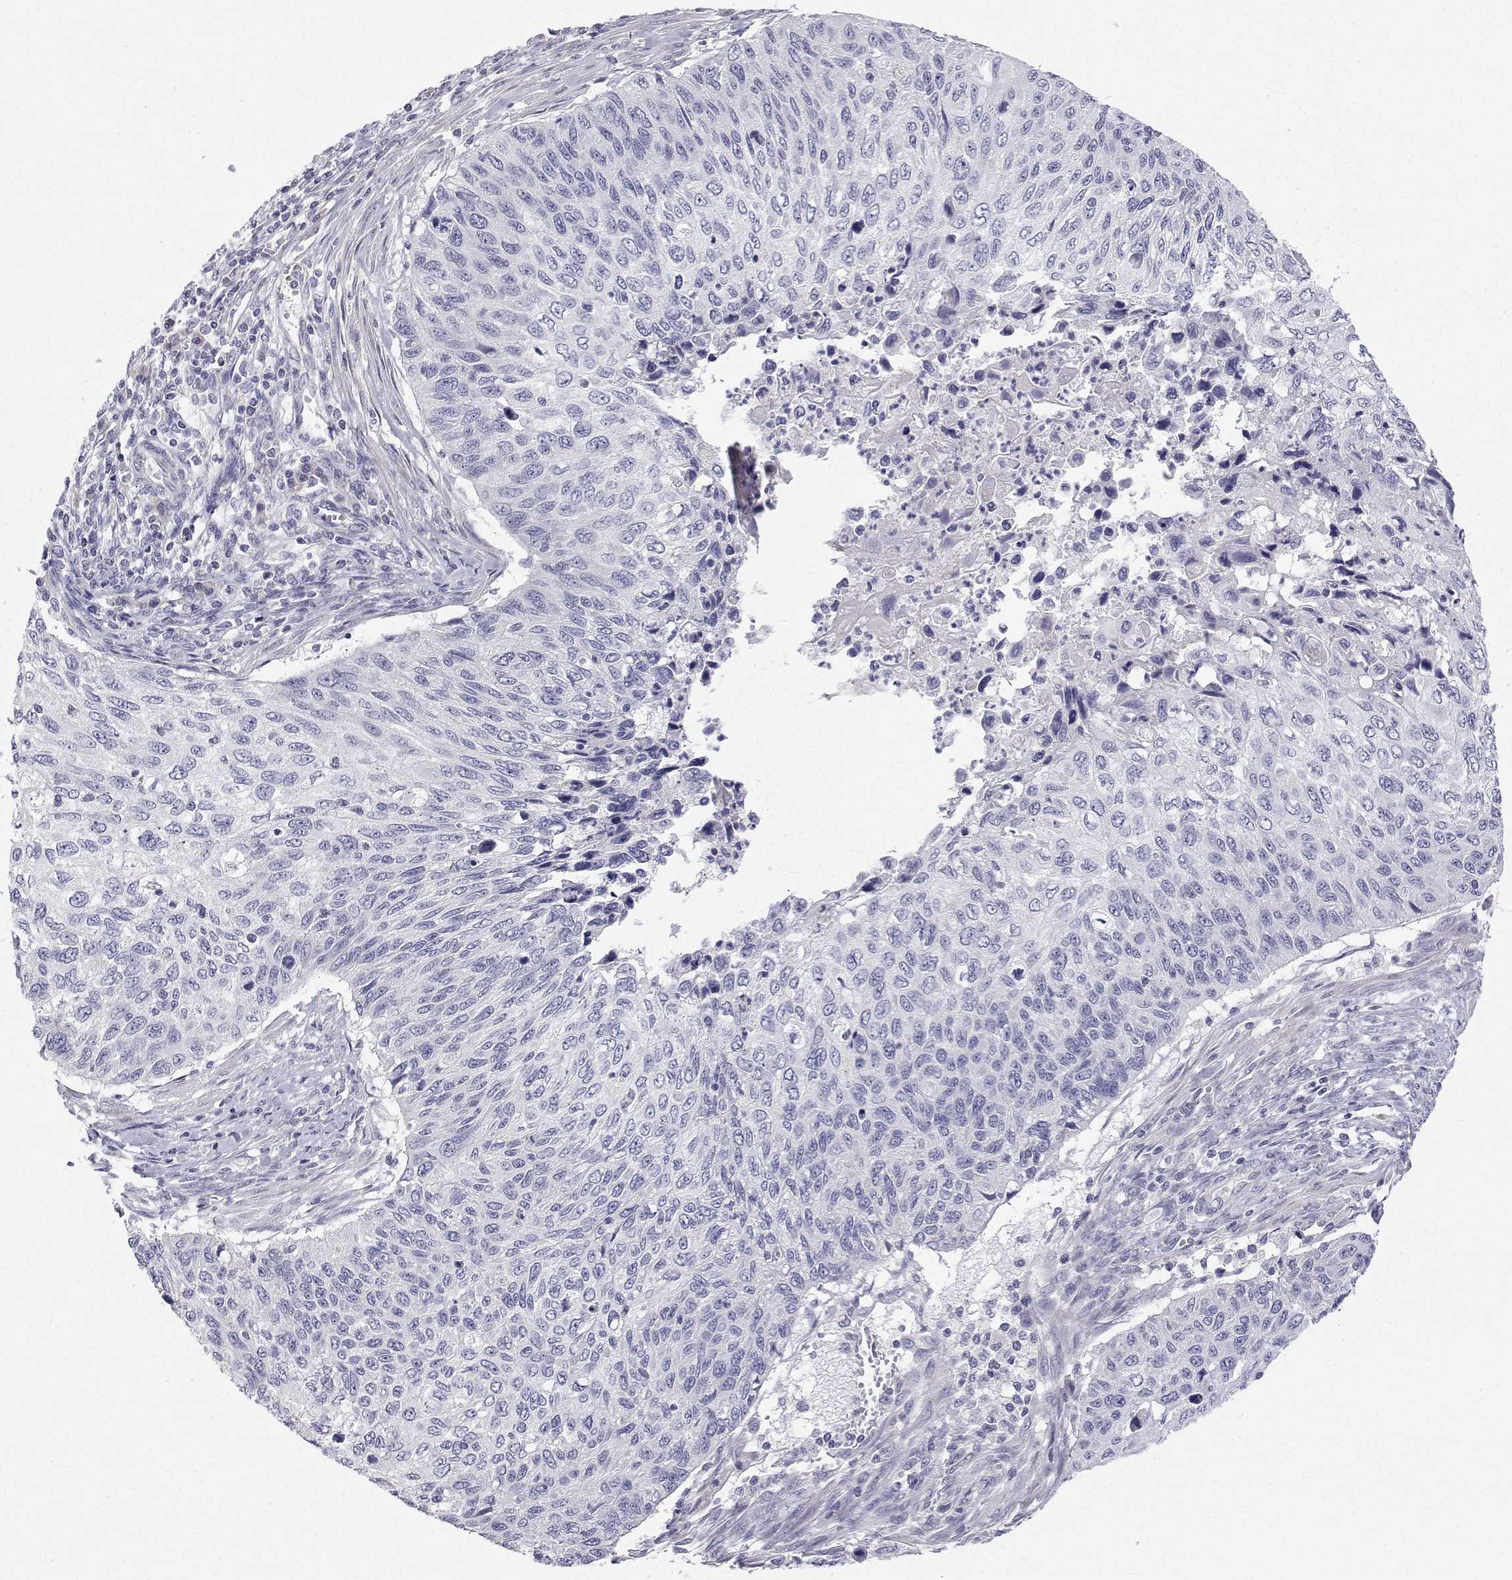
{"staining": {"intensity": "negative", "quantity": "none", "location": "none"}, "tissue": "cervical cancer", "cell_type": "Tumor cells", "image_type": "cancer", "snomed": [{"axis": "morphology", "description": "Squamous cell carcinoma, NOS"}, {"axis": "topography", "description": "Cervix"}], "caption": "Immunohistochemical staining of cervical cancer displays no significant expression in tumor cells.", "gene": "ANKRD65", "patient": {"sex": "female", "age": 70}}